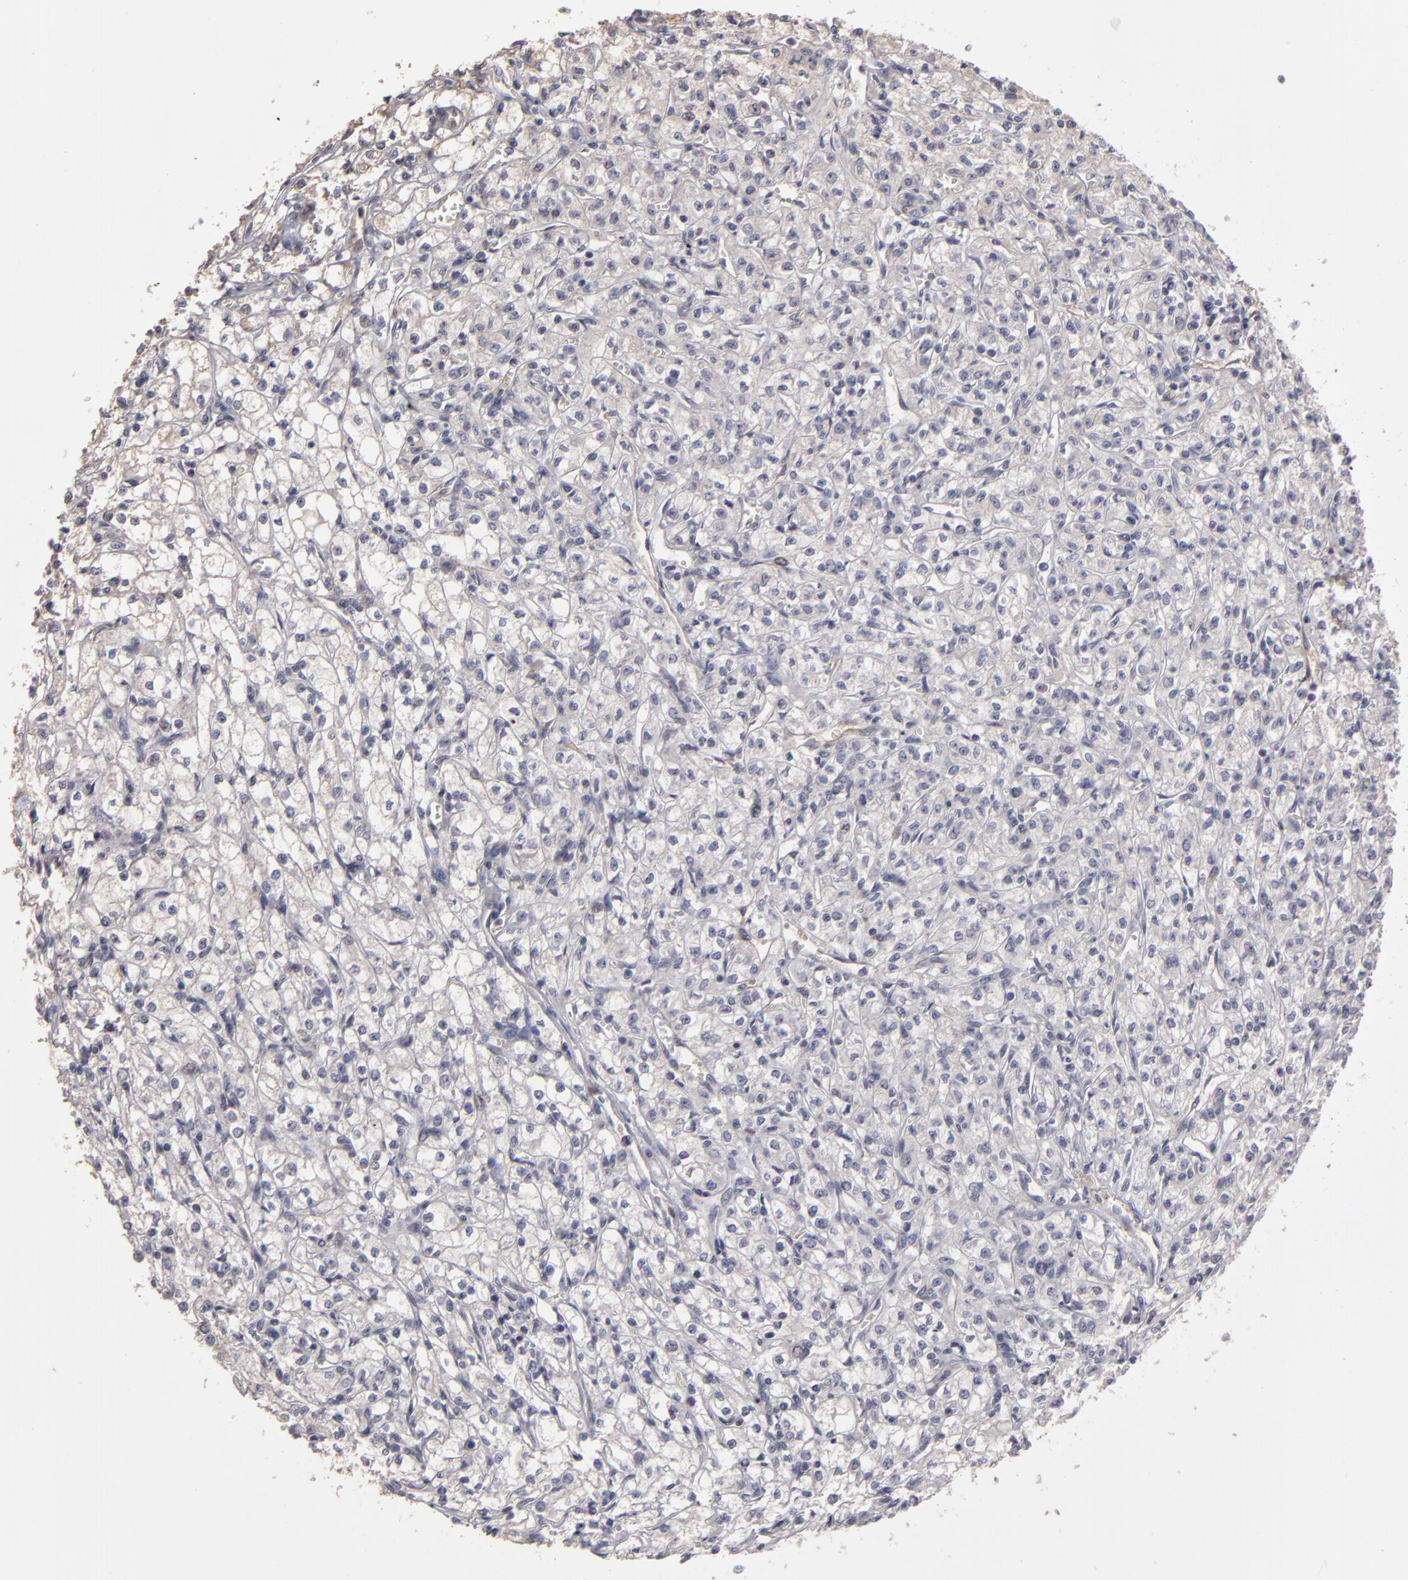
{"staining": {"intensity": "negative", "quantity": "none", "location": "none"}, "tissue": "renal cancer", "cell_type": "Tumor cells", "image_type": "cancer", "snomed": [{"axis": "morphology", "description": "Adenocarcinoma, NOS"}, {"axis": "topography", "description": "Kidney"}], "caption": "High magnification brightfield microscopy of adenocarcinoma (renal) stained with DAB (3,3'-diaminobenzidine) (brown) and counterstained with hematoxylin (blue): tumor cells show no significant staining.", "gene": "CD55", "patient": {"sex": "male", "age": 61}}